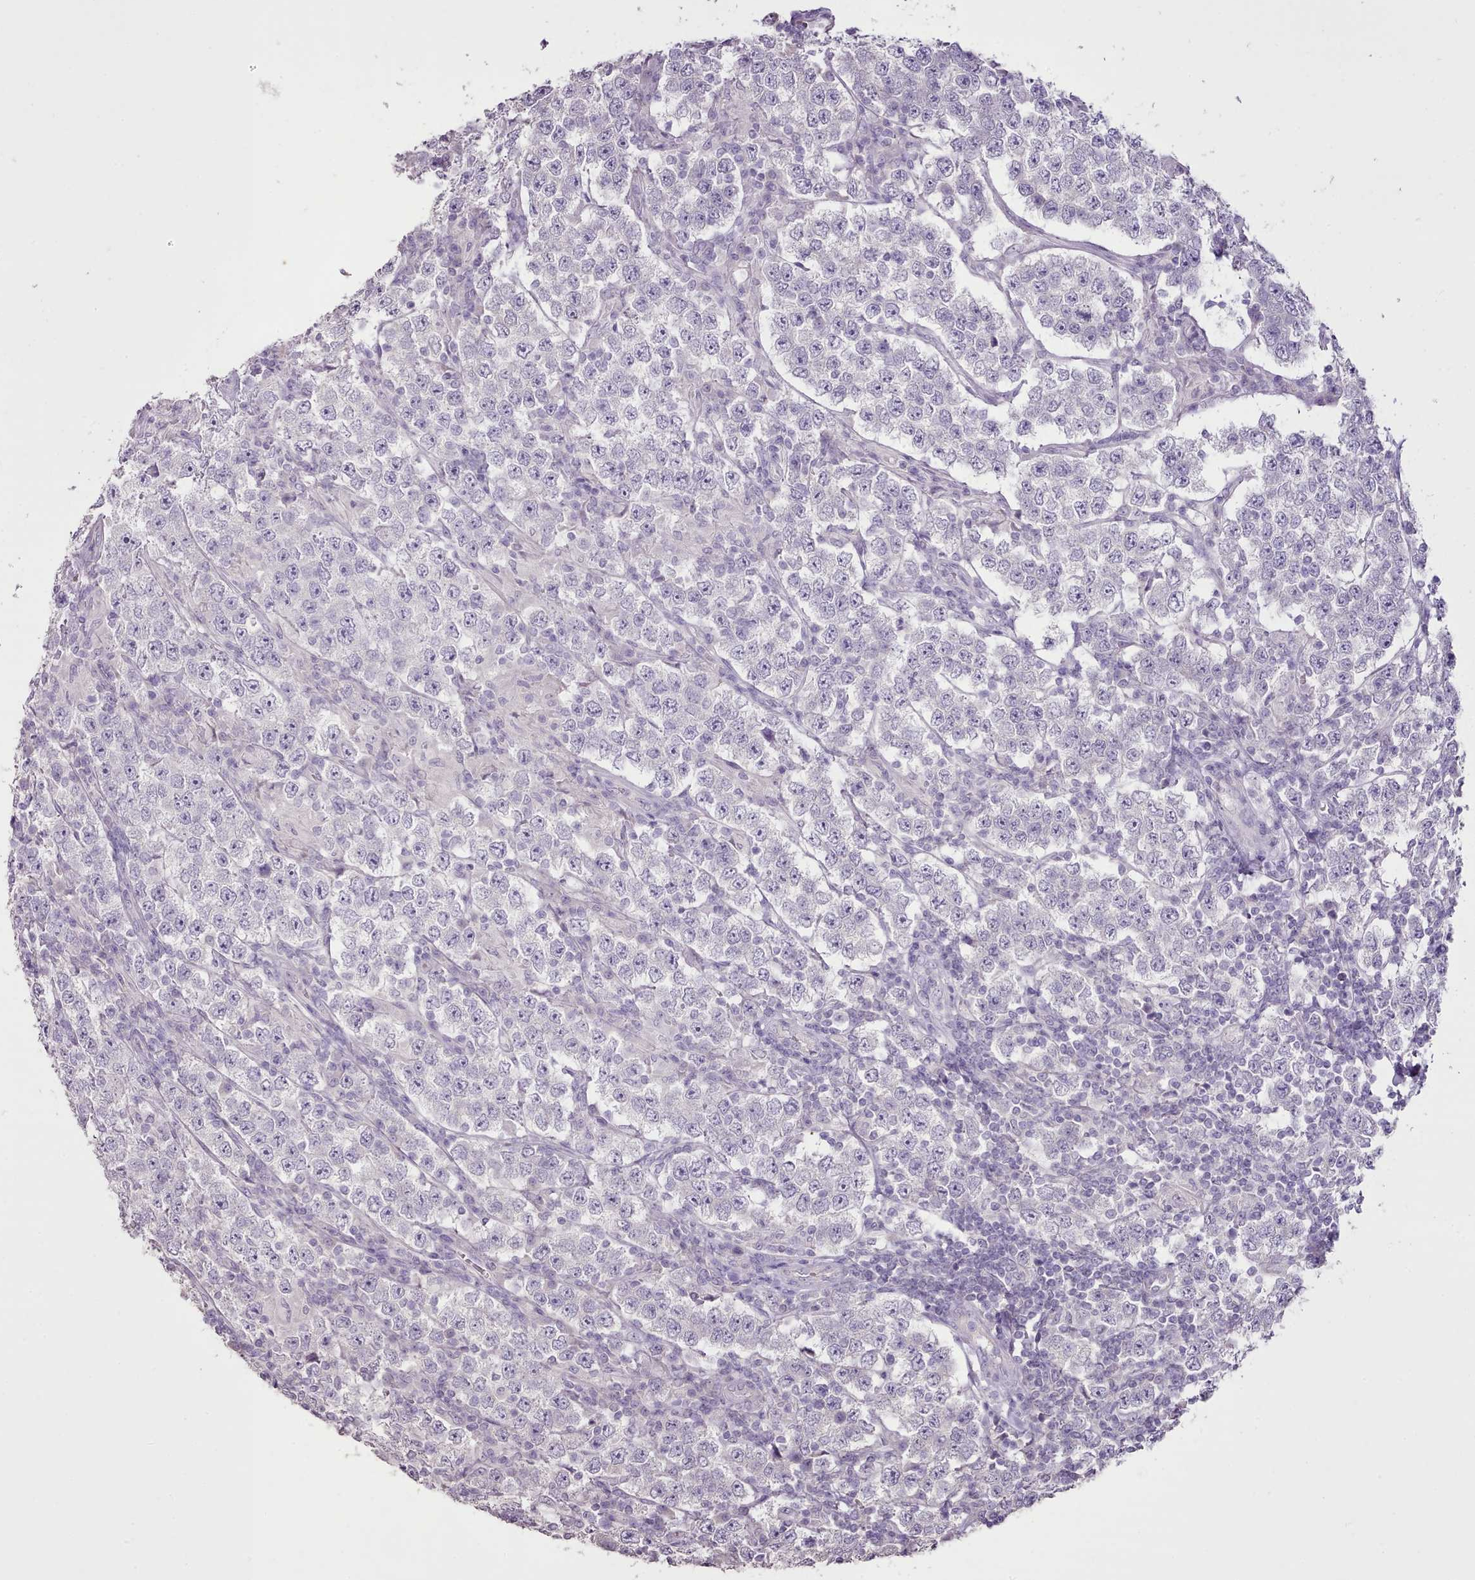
{"staining": {"intensity": "negative", "quantity": "none", "location": "none"}, "tissue": "testis cancer", "cell_type": "Tumor cells", "image_type": "cancer", "snomed": [{"axis": "morphology", "description": "Normal tissue, NOS"}, {"axis": "morphology", "description": "Urothelial carcinoma, High grade"}, {"axis": "morphology", "description": "Seminoma, NOS"}, {"axis": "morphology", "description": "Carcinoma, Embryonal, NOS"}, {"axis": "topography", "description": "Urinary bladder"}, {"axis": "topography", "description": "Testis"}], "caption": "Immunohistochemistry image of neoplastic tissue: human testis urothelial carcinoma (high-grade) stained with DAB displays no significant protein positivity in tumor cells.", "gene": "BLOC1S2", "patient": {"sex": "male", "age": 41}}